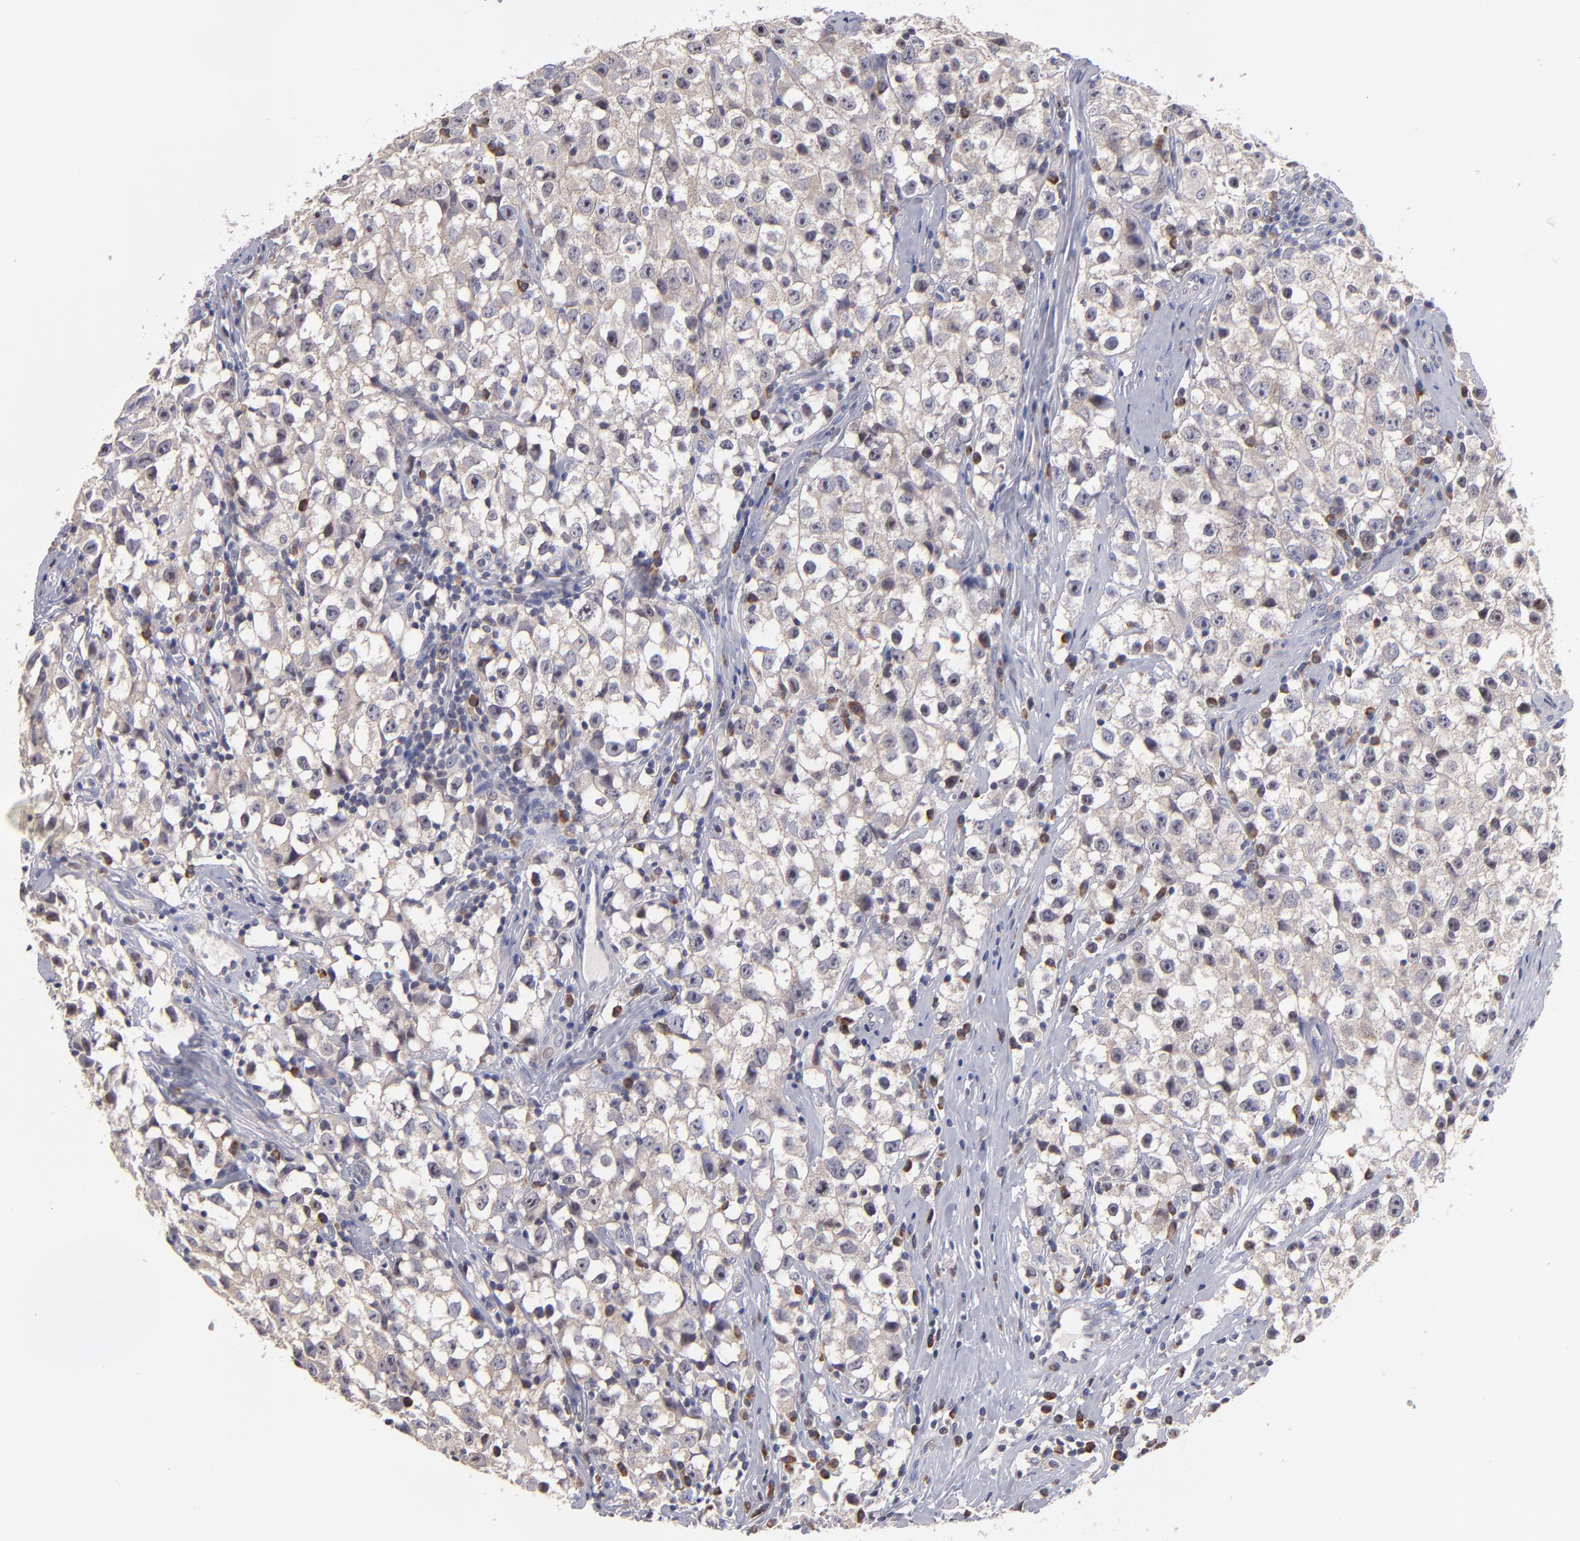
{"staining": {"intensity": "weak", "quantity": ">75%", "location": "cytoplasmic/membranous"}, "tissue": "testis cancer", "cell_type": "Tumor cells", "image_type": "cancer", "snomed": [{"axis": "morphology", "description": "Seminoma, NOS"}, {"axis": "topography", "description": "Testis"}], "caption": "Approximately >75% of tumor cells in human seminoma (testis) demonstrate weak cytoplasmic/membranous protein positivity as visualized by brown immunohistochemical staining.", "gene": "EIF3L", "patient": {"sex": "male", "age": 35}}